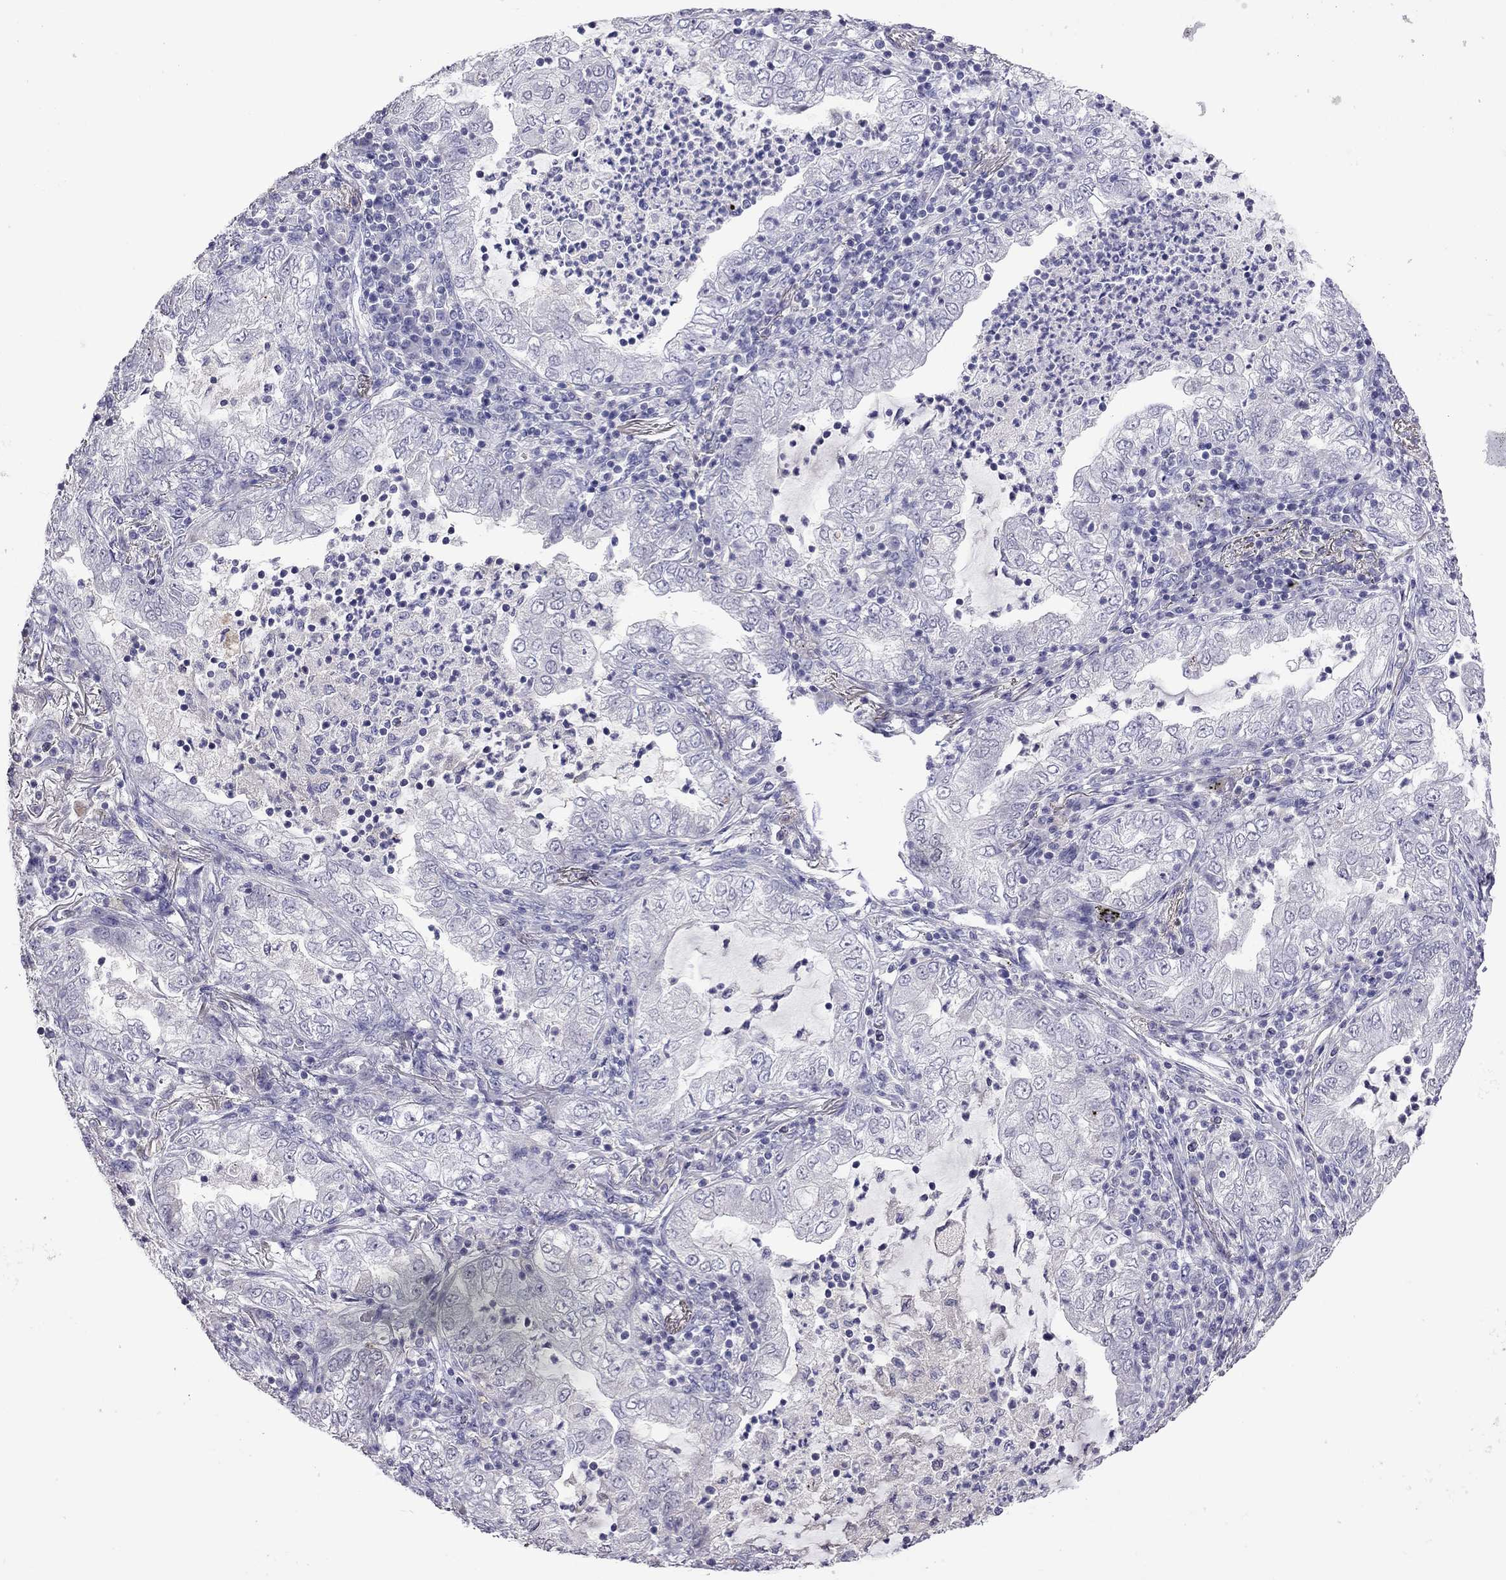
{"staining": {"intensity": "negative", "quantity": "none", "location": "none"}, "tissue": "lung cancer", "cell_type": "Tumor cells", "image_type": "cancer", "snomed": [{"axis": "morphology", "description": "Adenocarcinoma, NOS"}, {"axis": "topography", "description": "Lung"}], "caption": "Immunohistochemistry of lung cancer (adenocarcinoma) exhibits no staining in tumor cells.", "gene": "FEZ1", "patient": {"sex": "female", "age": 73}}